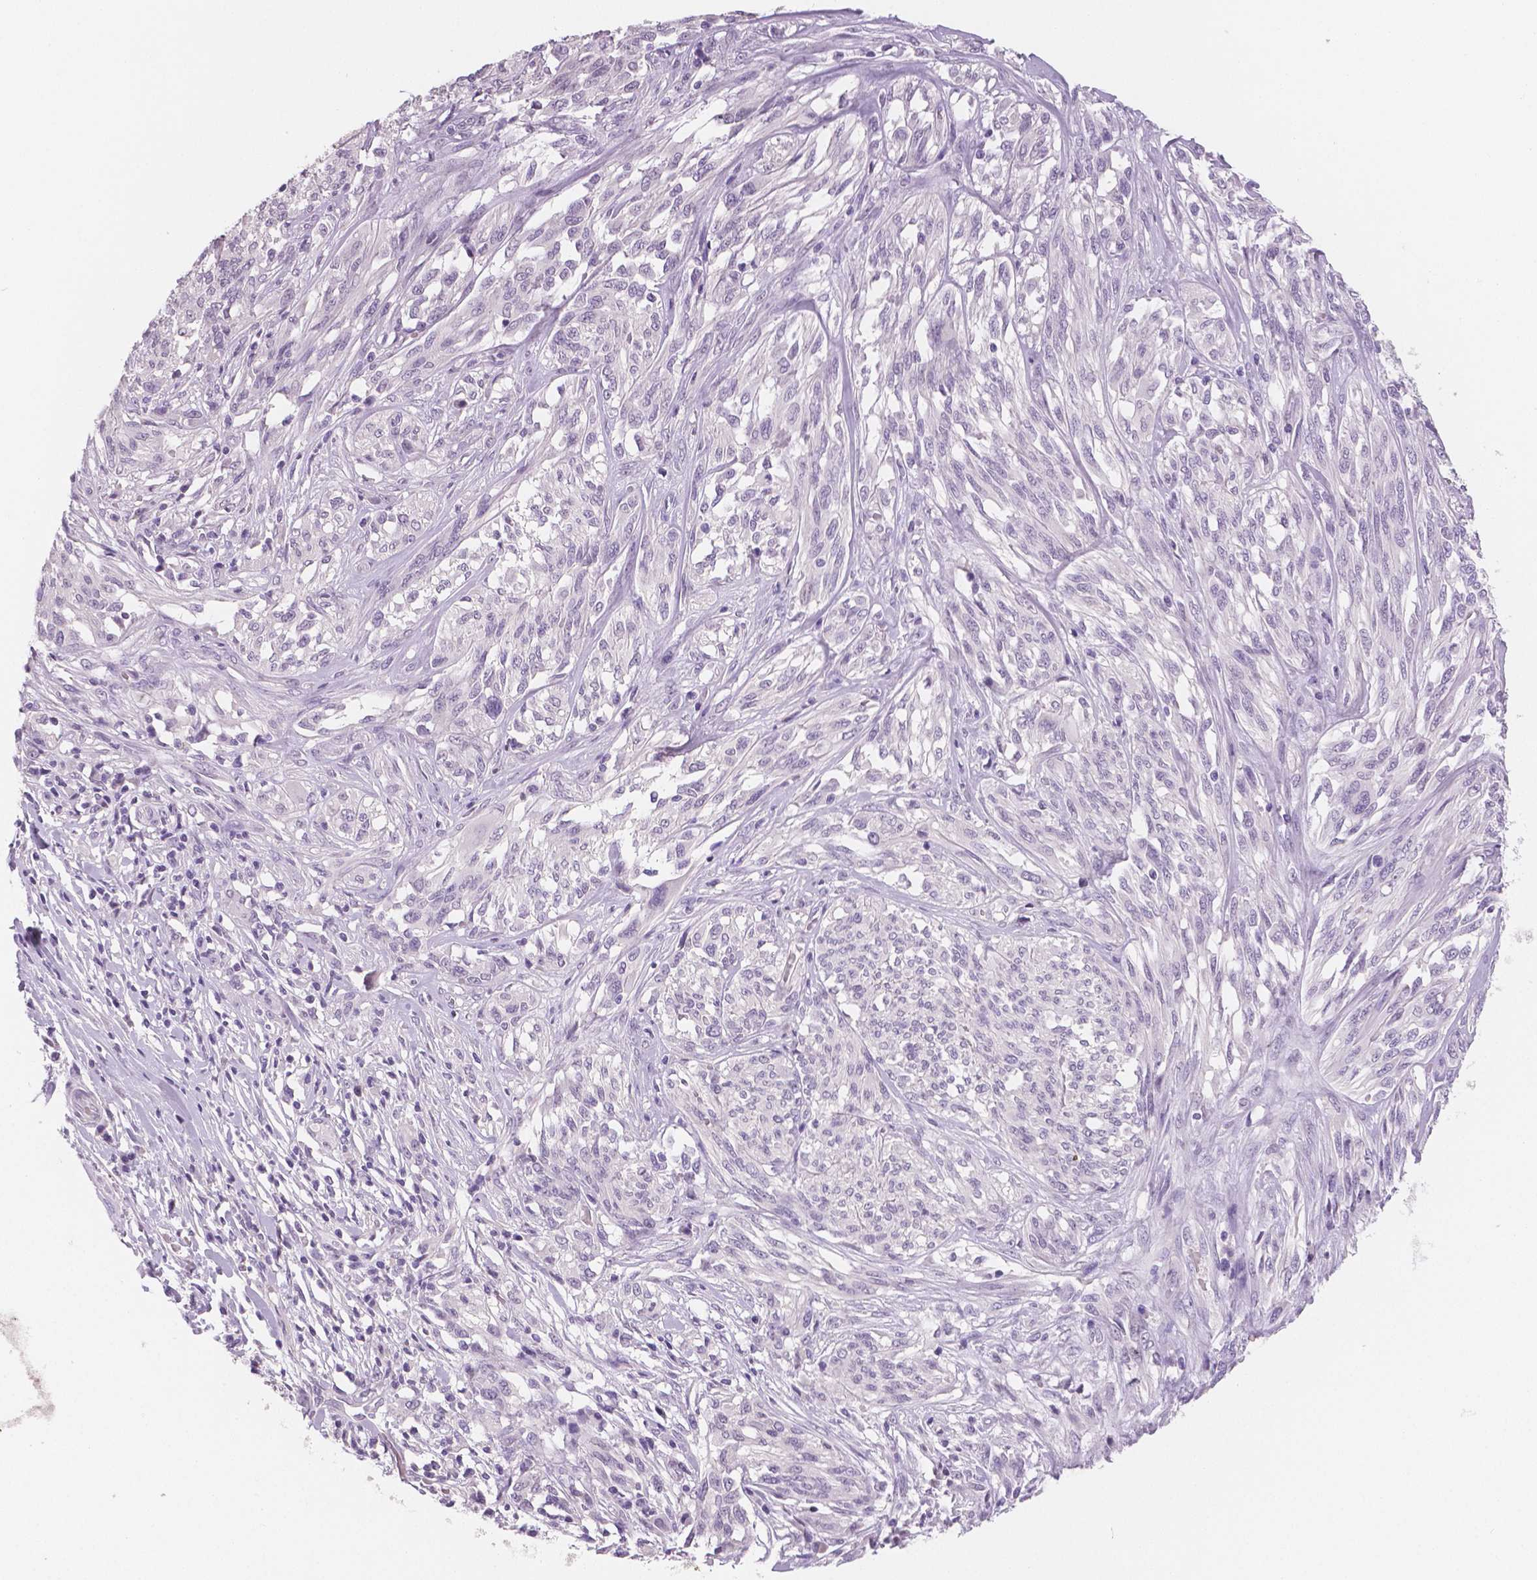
{"staining": {"intensity": "negative", "quantity": "none", "location": "none"}, "tissue": "melanoma", "cell_type": "Tumor cells", "image_type": "cancer", "snomed": [{"axis": "morphology", "description": "Malignant melanoma, NOS"}, {"axis": "topography", "description": "Skin"}], "caption": "Immunohistochemical staining of human melanoma demonstrates no significant expression in tumor cells.", "gene": "TSPAN7", "patient": {"sex": "female", "age": 91}}